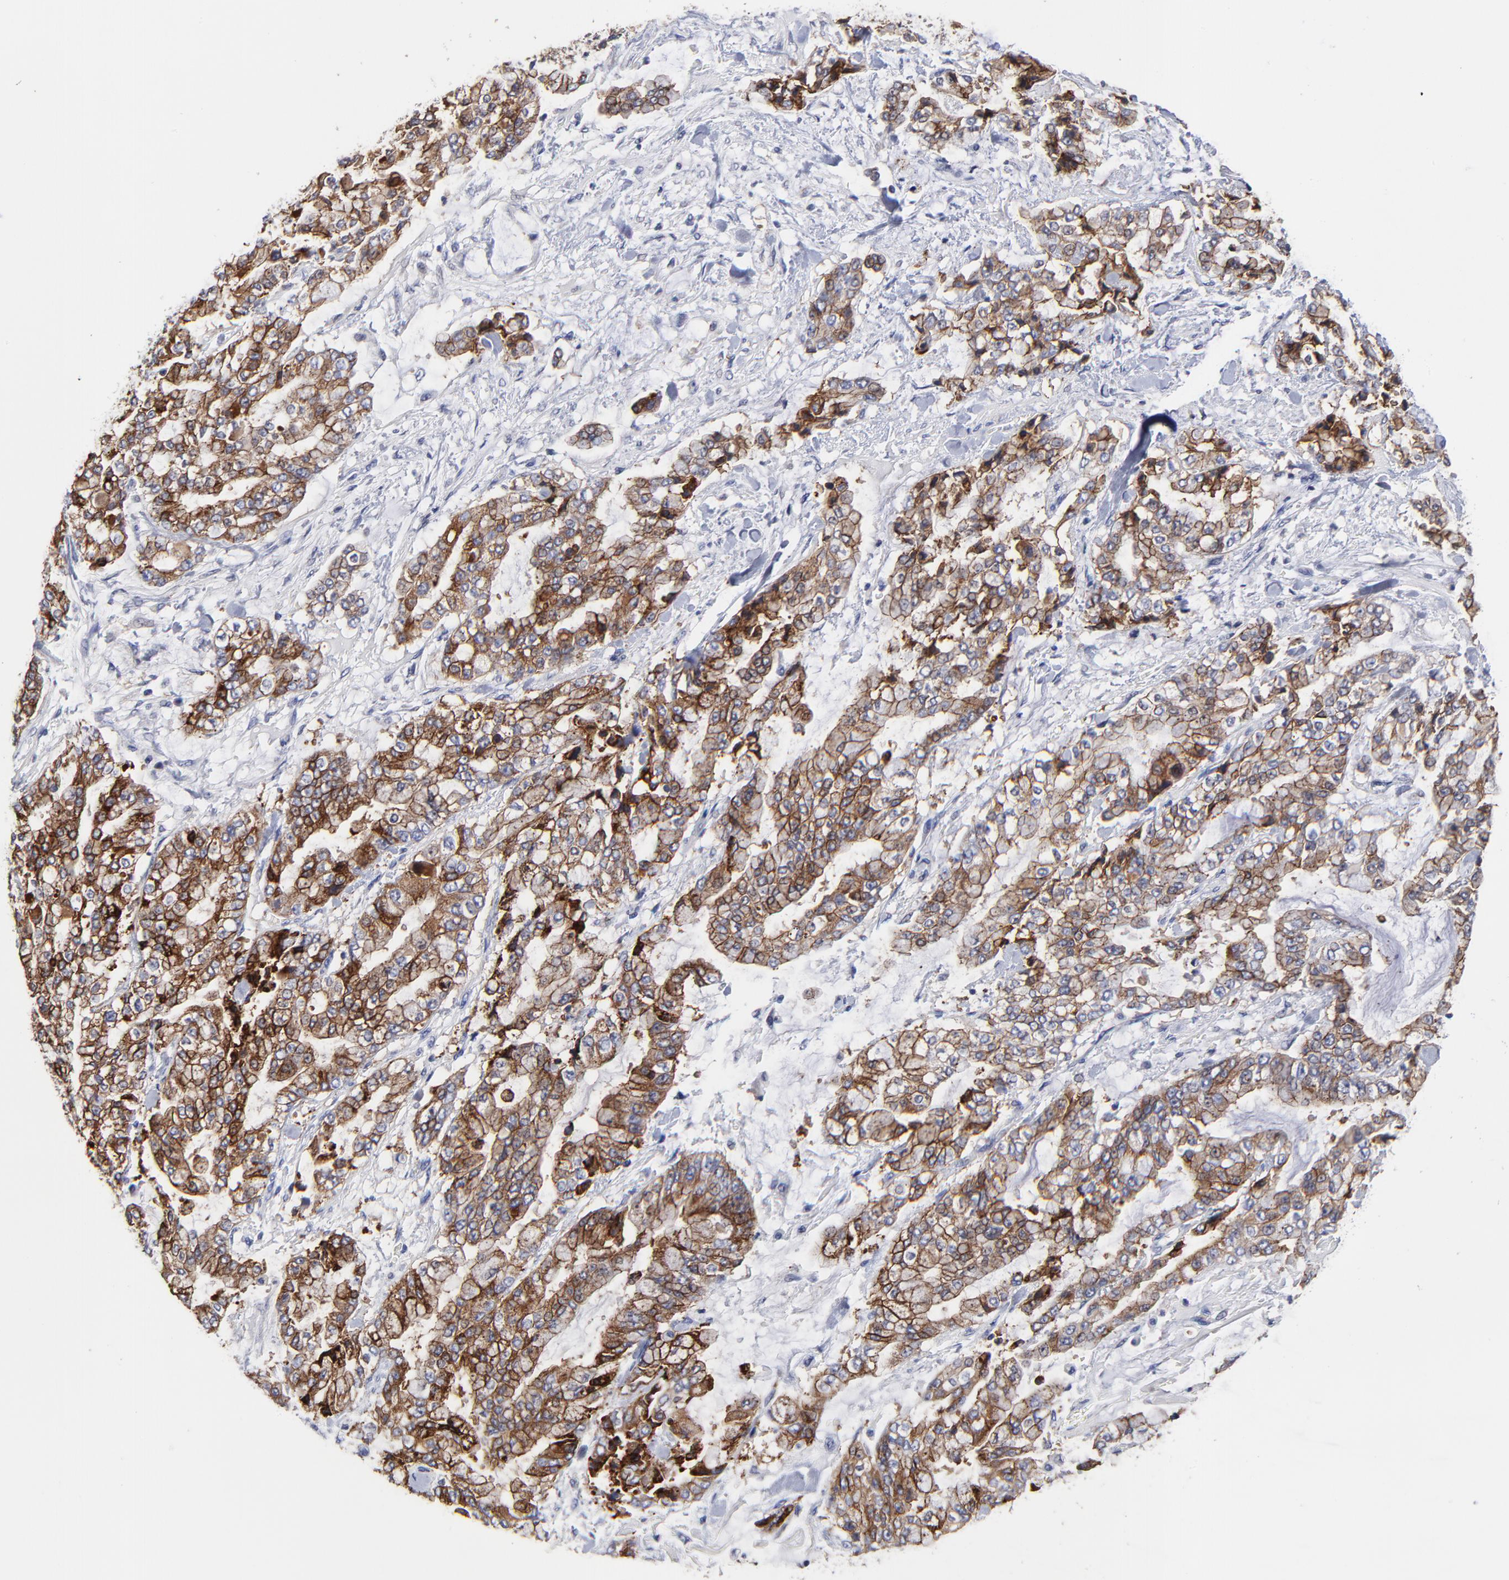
{"staining": {"intensity": "moderate", "quantity": "25%-75%", "location": "cytoplasmic/membranous"}, "tissue": "stomach cancer", "cell_type": "Tumor cells", "image_type": "cancer", "snomed": [{"axis": "morphology", "description": "Normal tissue, NOS"}, {"axis": "morphology", "description": "Adenocarcinoma, NOS"}, {"axis": "topography", "description": "Stomach, upper"}, {"axis": "topography", "description": "Stomach"}], "caption": "Immunohistochemistry (DAB) staining of human stomach cancer (adenocarcinoma) shows moderate cytoplasmic/membranous protein expression in about 25%-75% of tumor cells. The protein is shown in brown color, while the nuclei are stained blue.", "gene": "CXADR", "patient": {"sex": "male", "age": 76}}